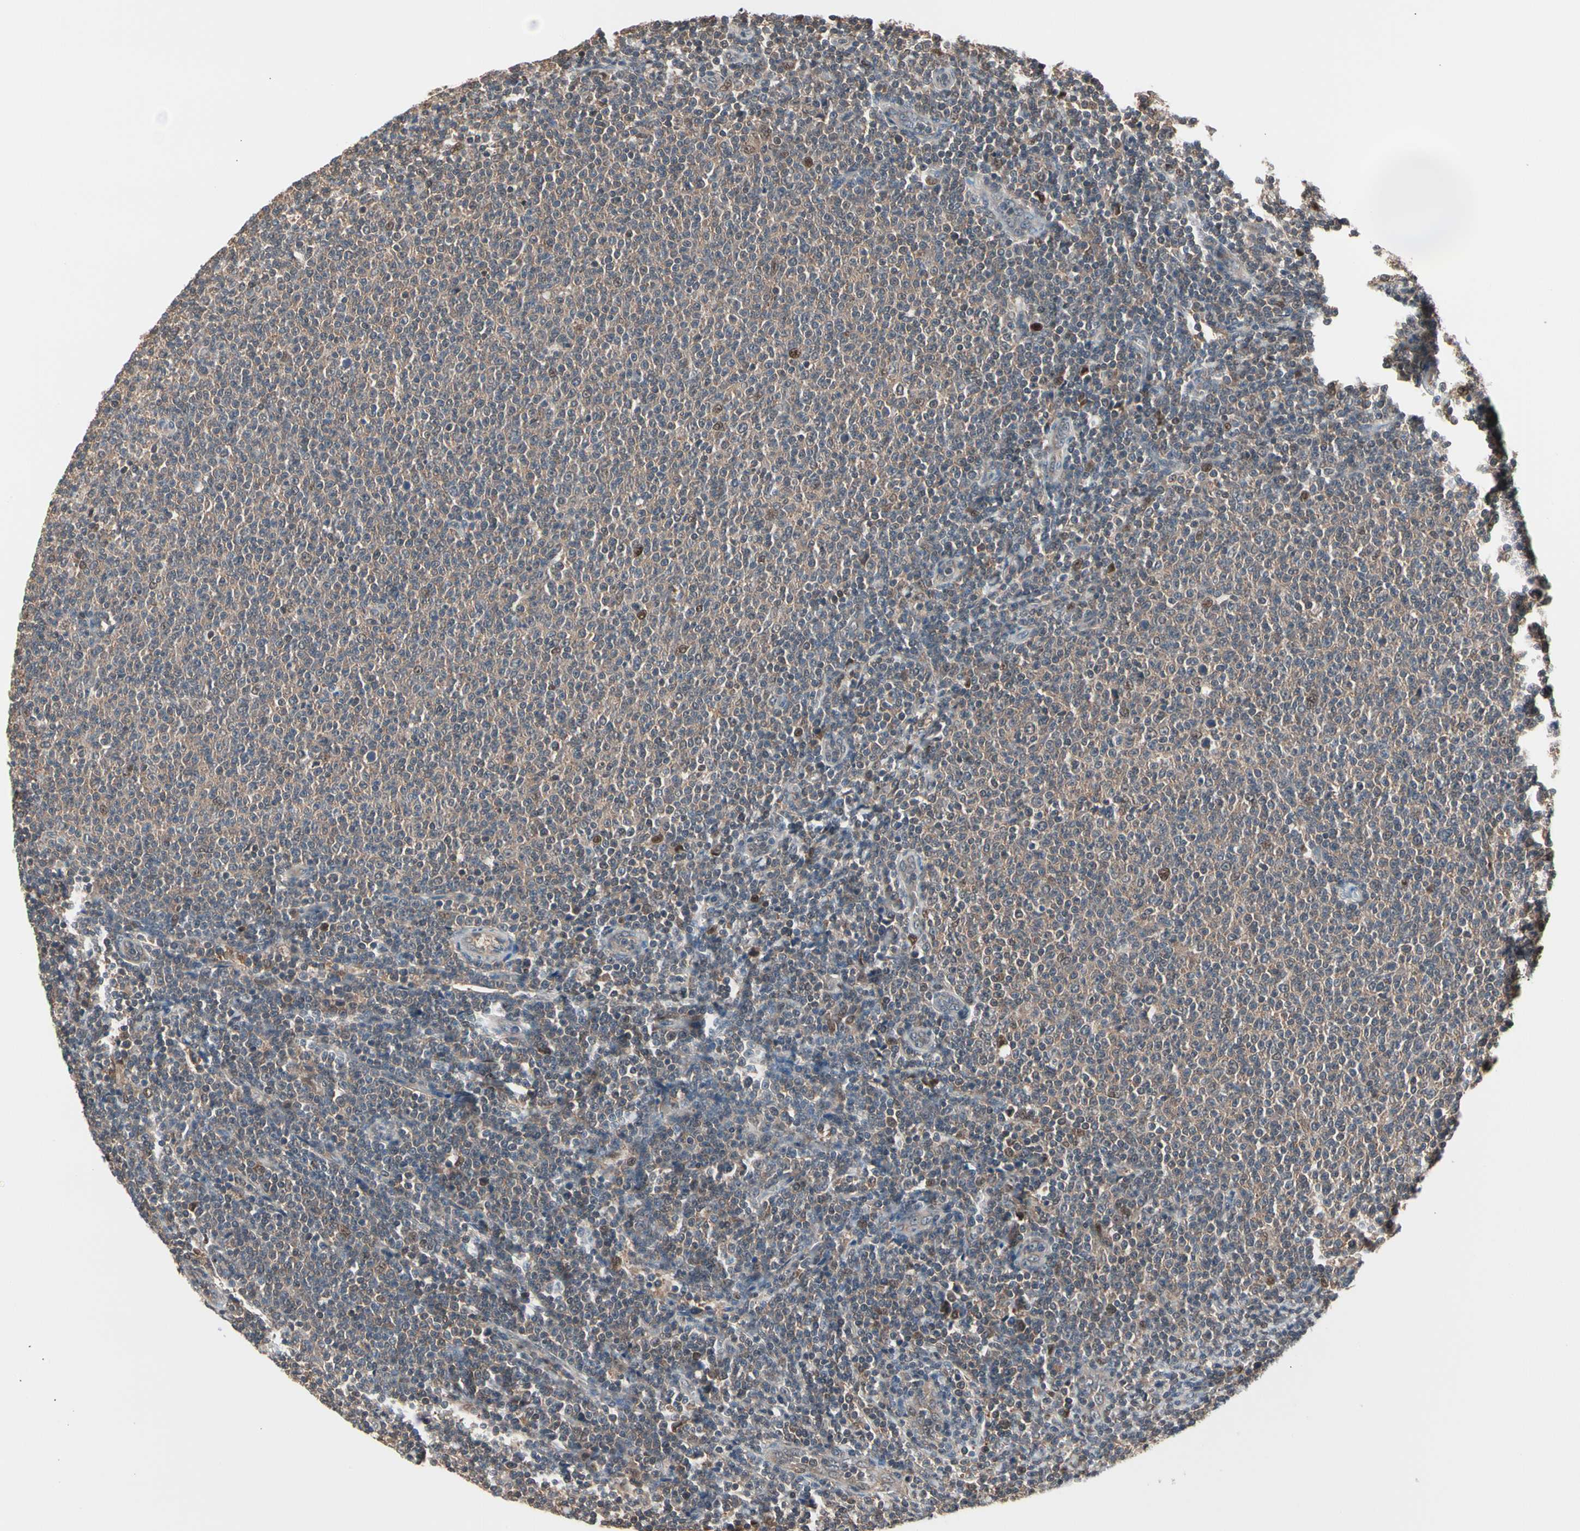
{"staining": {"intensity": "moderate", "quantity": ">75%", "location": "cytoplasmic/membranous"}, "tissue": "lymphoma", "cell_type": "Tumor cells", "image_type": "cancer", "snomed": [{"axis": "morphology", "description": "Malignant lymphoma, non-Hodgkin's type, Low grade"}, {"axis": "topography", "description": "Lymph node"}], "caption": "Lymphoma stained with immunohistochemistry (IHC) shows moderate cytoplasmic/membranous expression in about >75% of tumor cells.", "gene": "PSMA2", "patient": {"sex": "male", "age": 66}}